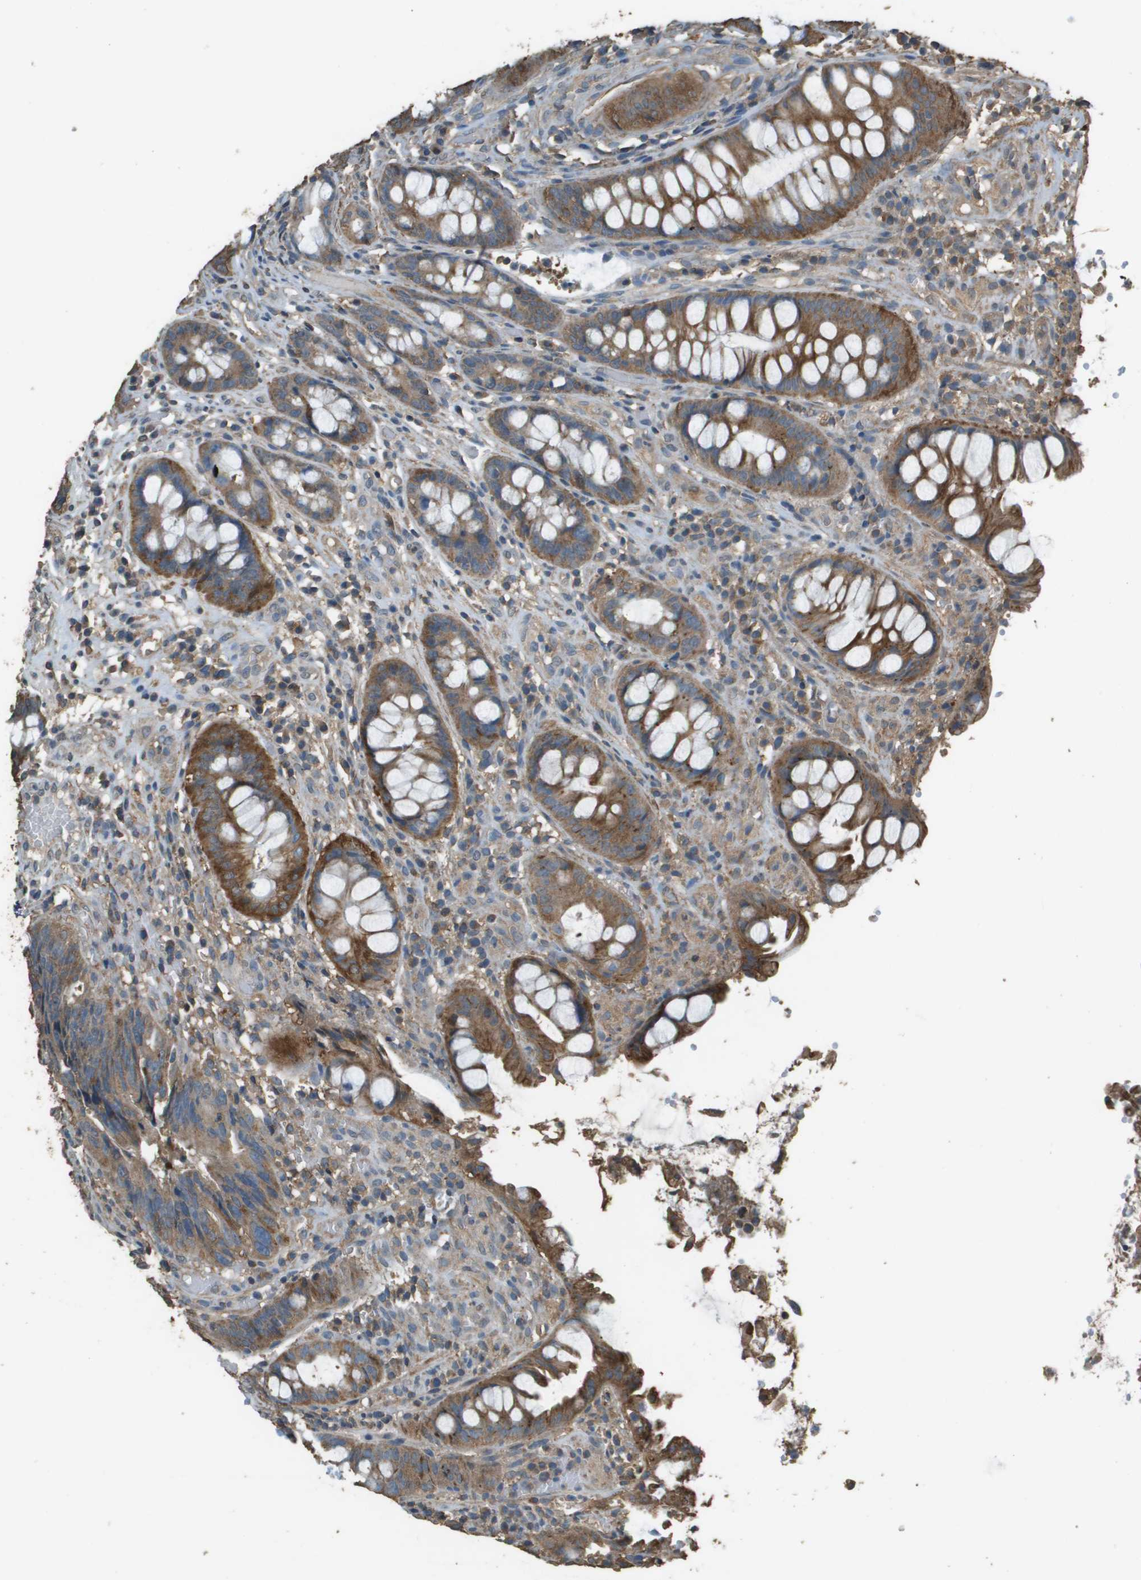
{"staining": {"intensity": "moderate", "quantity": ">75%", "location": "cytoplasmic/membranous"}, "tissue": "colorectal cancer", "cell_type": "Tumor cells", "image_type": "cancer", "snomed": [{"axis": "morphology", "description": "Adenocarcinoma, NOS"}, {"axis": "topography", "description": "Colon"}], "caption": "An immunohistochemistry (IHC) histopathology image of neoplastic tissue is shown. Protein staining in brown labels moderate cytoplasmic/membranous positivity in colorectal cancer (adenocarcinoma) within tumor cells. (DAB (3,3'-diaminobenzidine) IHC, brown staining for protein, blue staining for nuclei).", "gene": "MS4A7", "patient": {"sex": "female", "age": 57}}